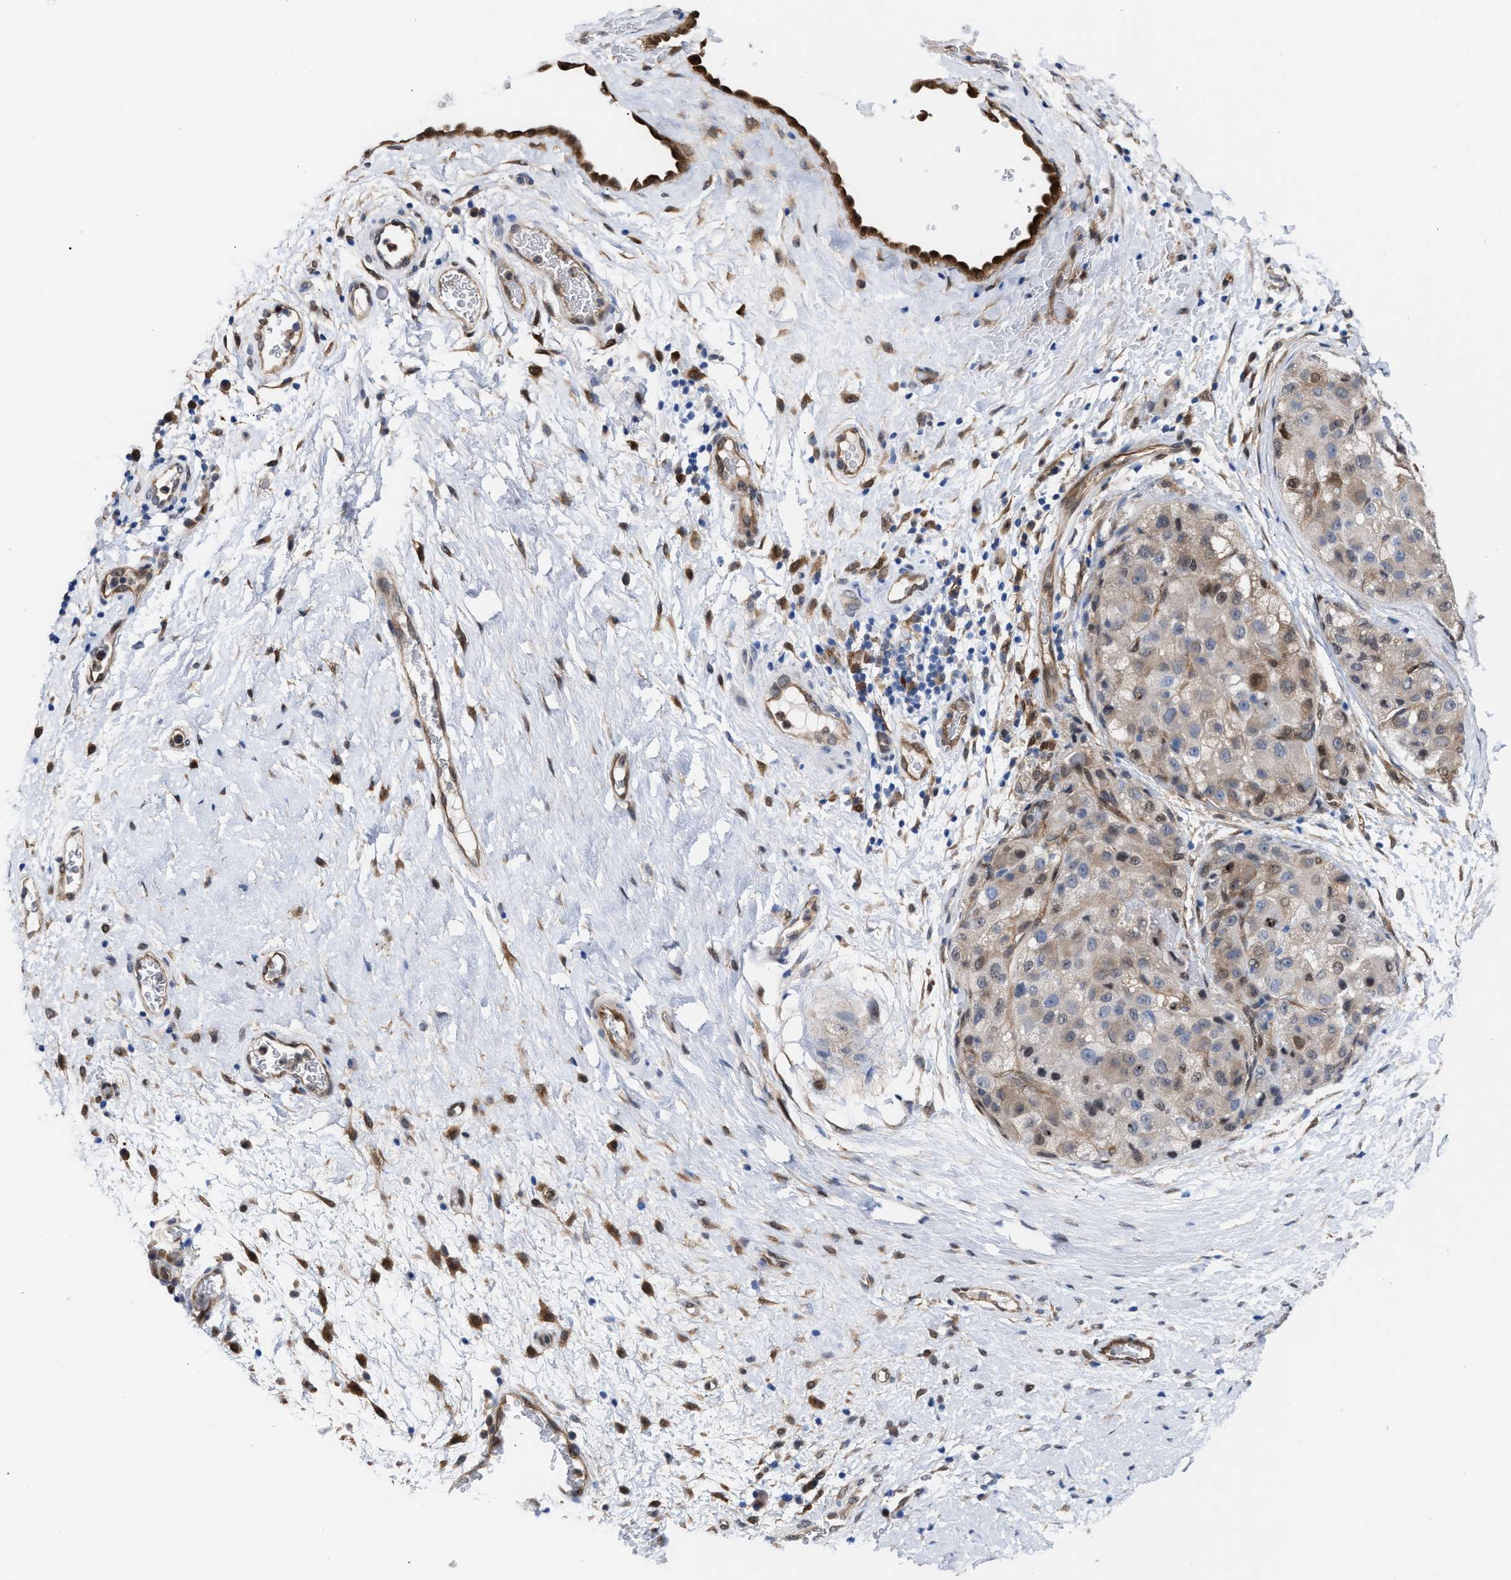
{"staining": {"intensity": "weak", "quantity": "<25%", "location": "cytoplasmic/membranous,nuclear"}, "tissue": "liver cancer", "cell_type": "Tumor cells", "image_type": "cancer", "snomed": [{"axis": "morphology", "description": "Carcinoma, Hepatocellular, NOS"}, {"axis": "topography", "description": "Liver"}], "caption": "DAB immunohistochemical staining of human liver hepatocellular carcinoma displays no significant staining in tumor cells. (Brightfield microscopy of DAB immunohistochemistry at high magnification).", "gene": "TP53I3", "patient": {"sex": "male", "age": 80}}